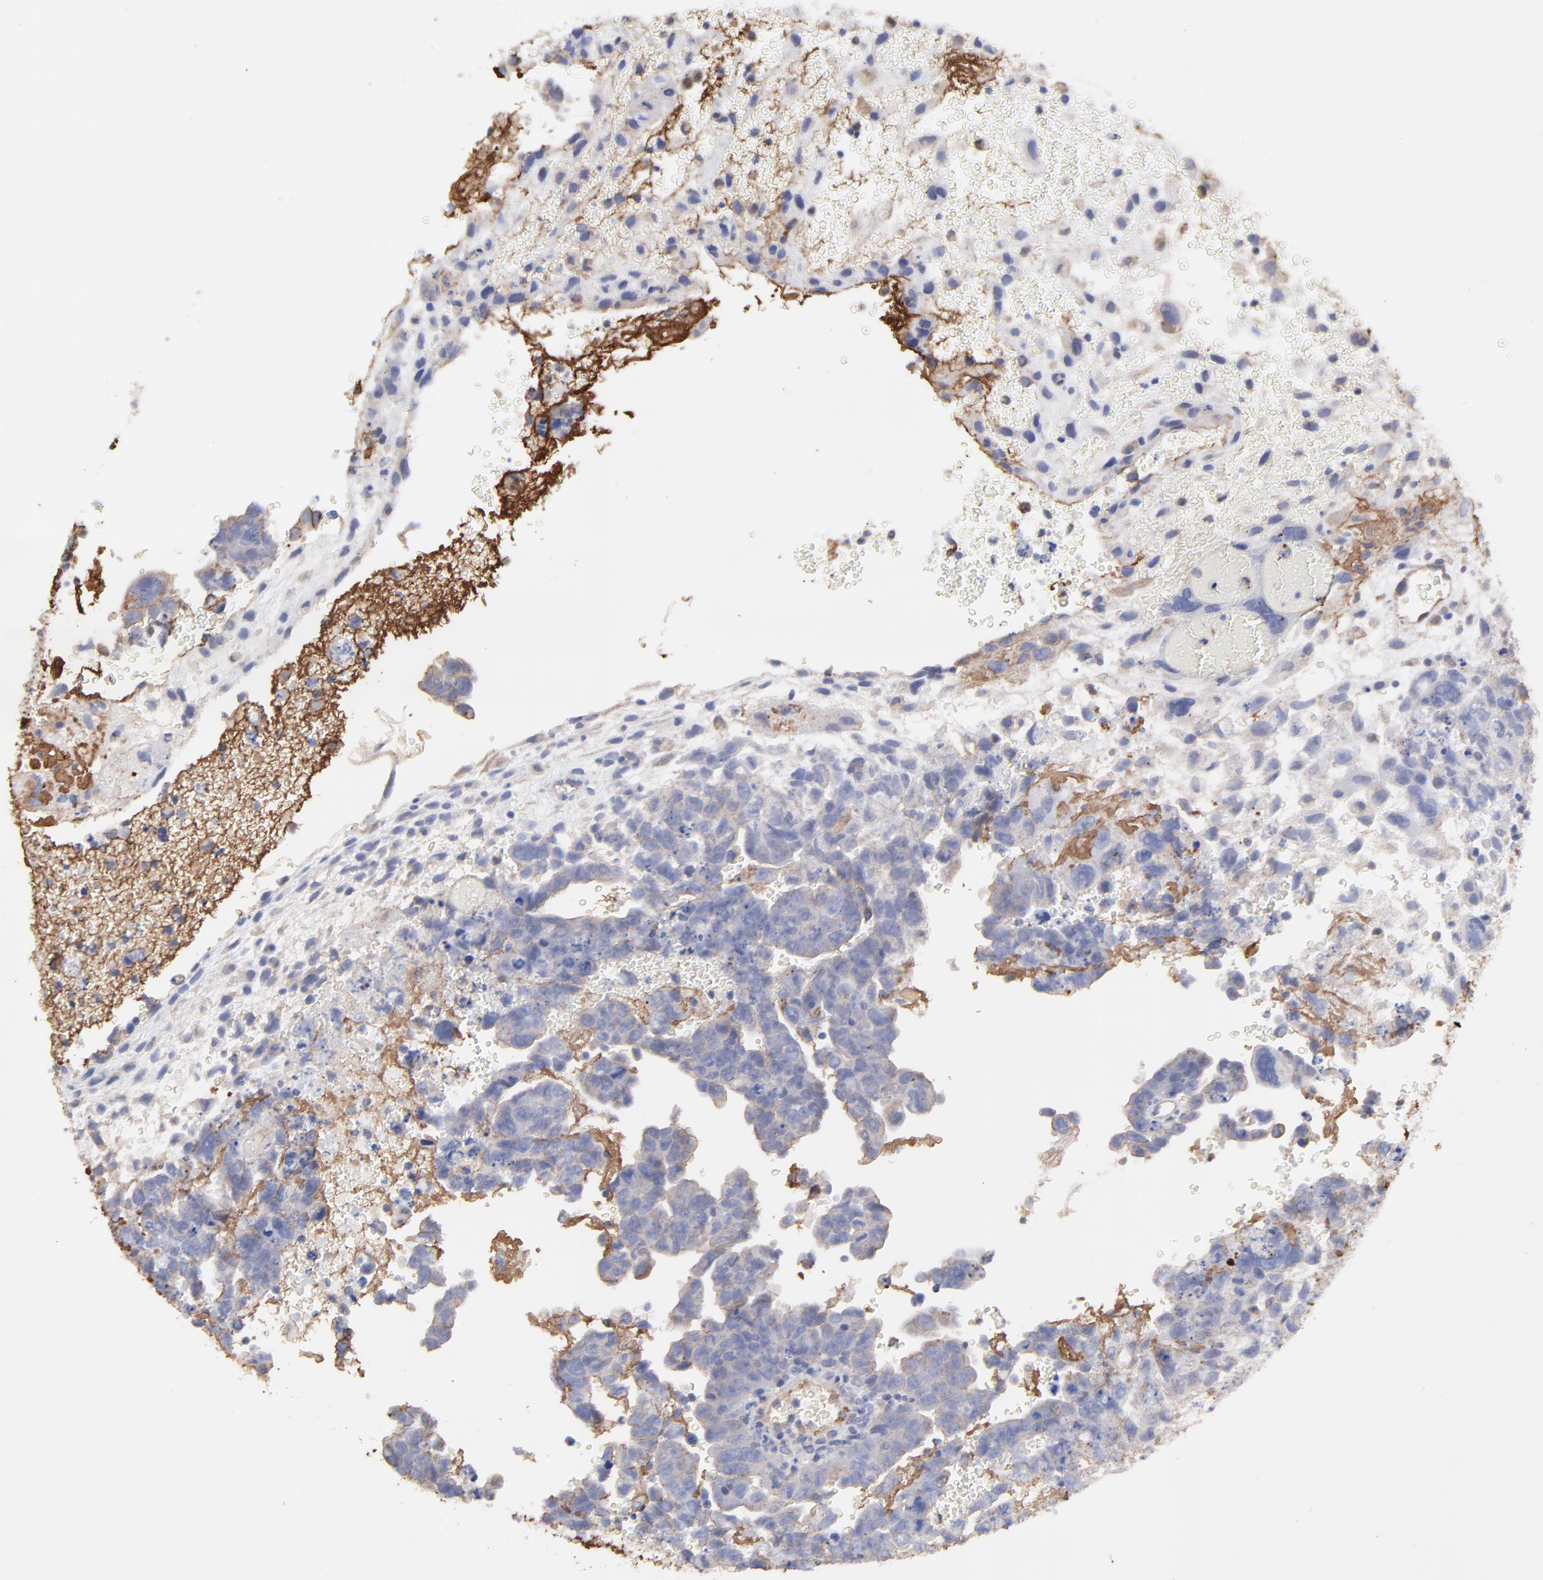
{"staining": {"intensity": "negative", "quantity": "none", "location": "none"}, "tissue": "testis cancer", "cell_type": "Tumor cells", "image_type": "cancer", "snomed": [{"axis": "morphology", "description": "Carcinoma, Embryonal, NOS"}, {"axis": "topography", "description": "Testis"}], "caption": "The micrograph demonstrates no staining of tumor cells in testis cancer (embryonal carcinoma).", "gene": "LRCH2", "patient": {"sex": "male", "age": 28}}